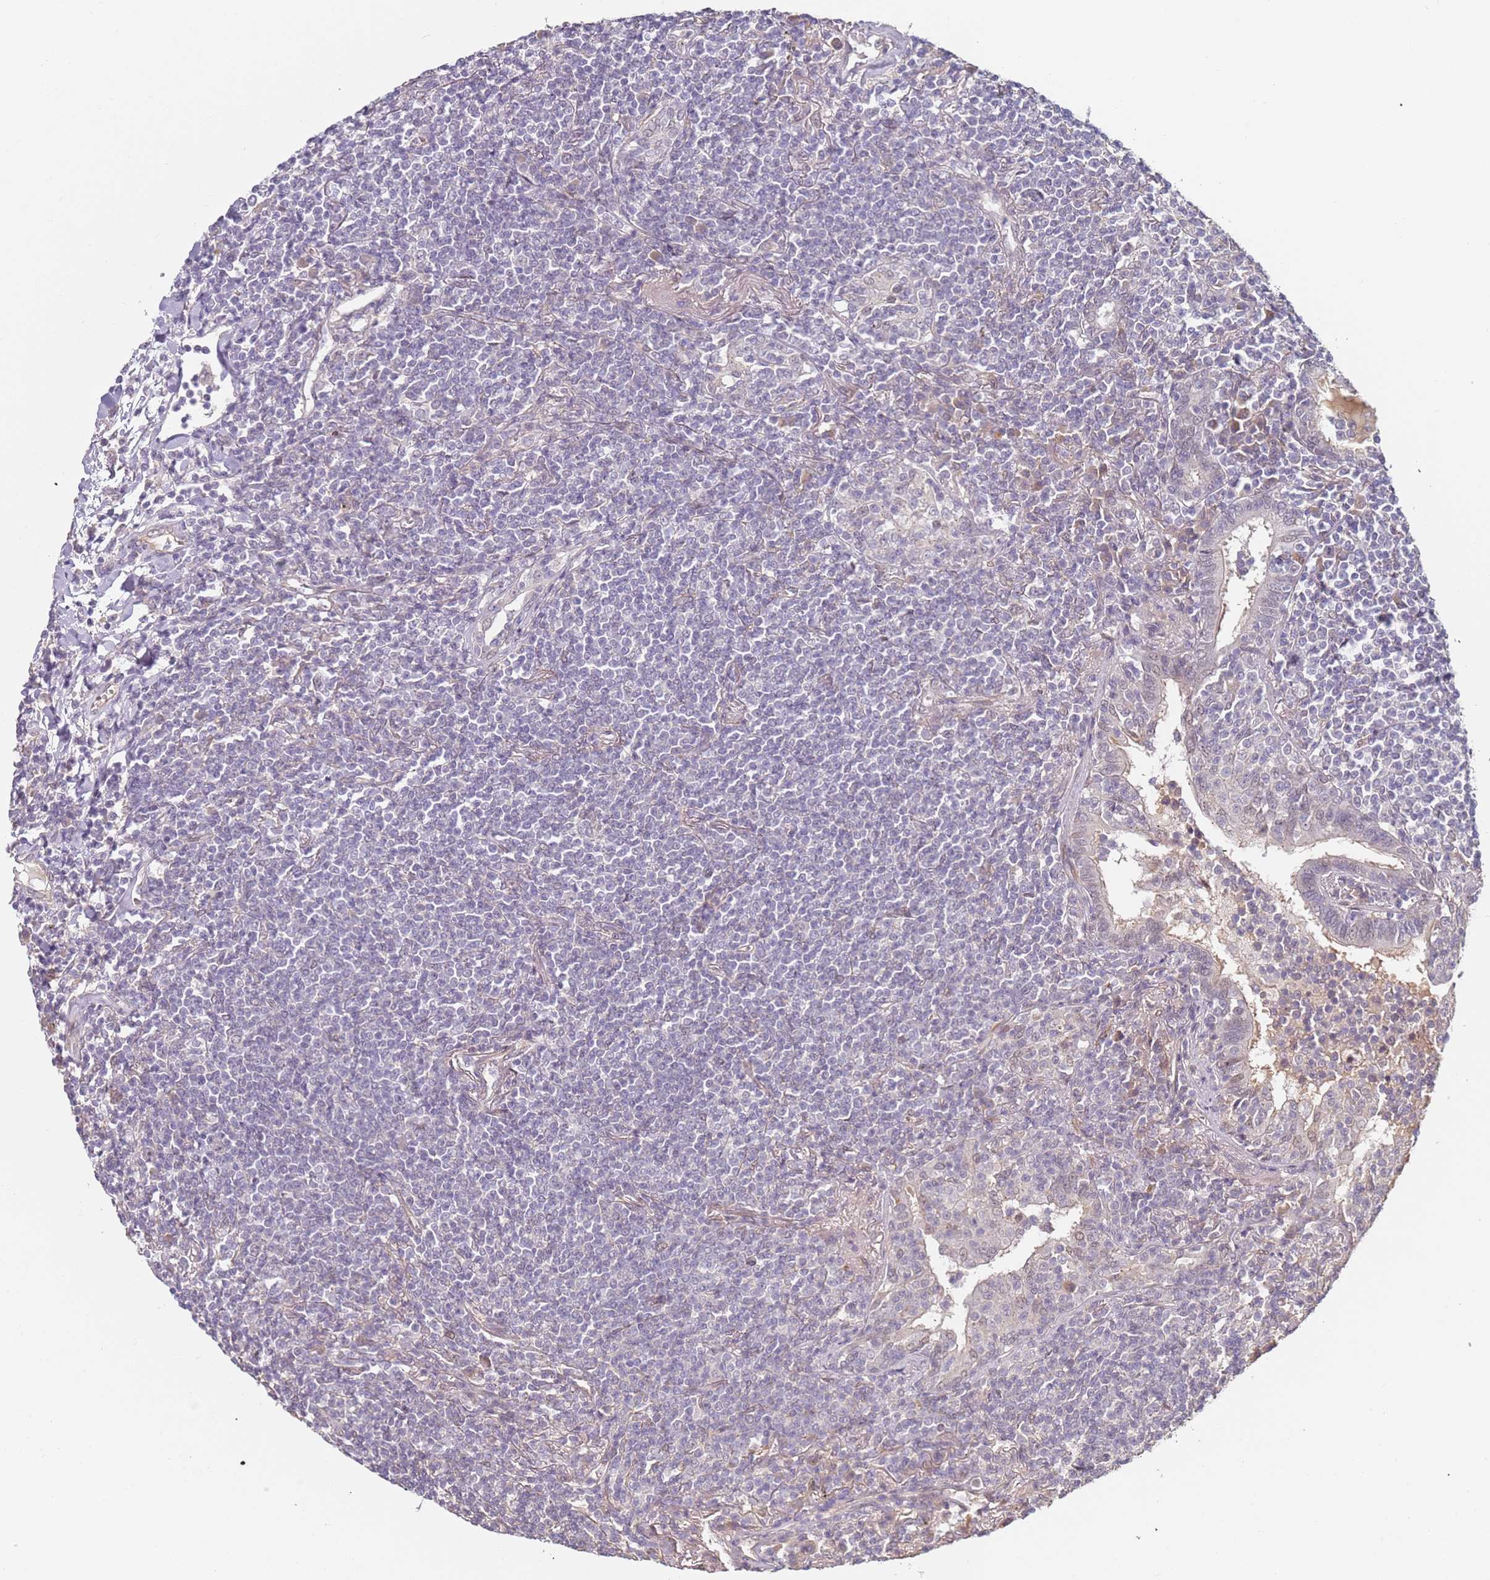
{"staining": {"intensity": "negative", "quantity": "none", "location": "none"}, "tissue": "lymphoma", "cell_type": "Tumor cells", "image_type": "cancer", "snomed": [{"axis": "morphology", "description": "Malignant lymphoma, non-Hodgkin's type, Low grade"}, {"axis": "topography", "description": "Lung"}], "caption": "Histopathology image shows no protein expression in tumor cells of lymphoma tissue. The staining is performed using DAB brown chromogen with nuclei counter-stained in using hematoxylin.", "gene": "WDR93", "patient": {"sex": "female", "age": 71}}